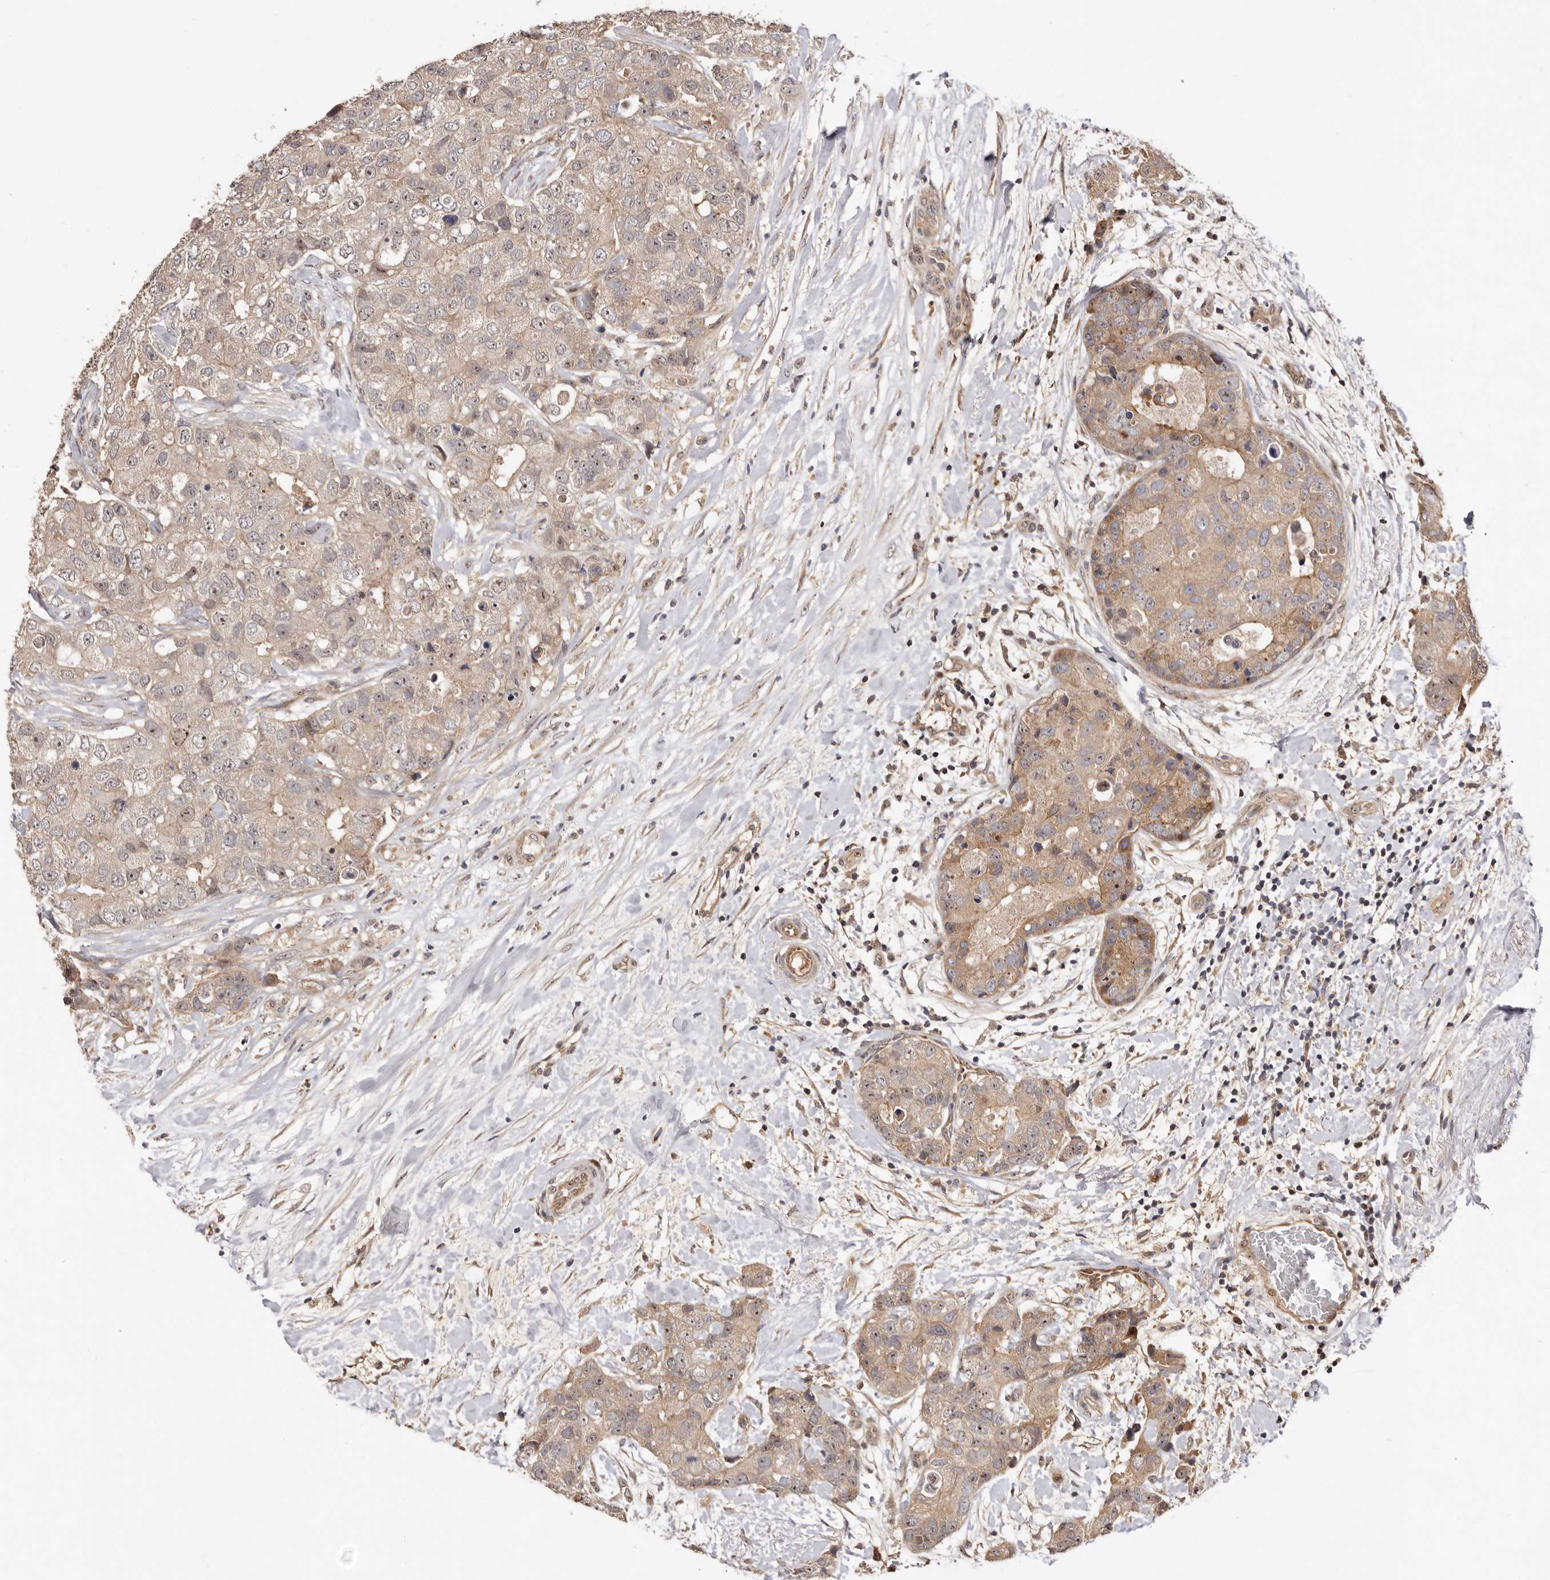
{"staining": {"intensity": "weak", "quantity": ">75%", "location": "cytoplasmic/membranous,nuclear"}, "tissue": "breast cancer", "cell_type": "Tumor cells", "image_type": "cancer", "snomed": [{"axis": "morphology", "description": "Duct carcinoma"}, {"axis": "topography", "description": "Breast"}], "caption": "A brown stain highlights weak cytoplasmic/membranous and nuclear expression of a protein in human breast infiltrating ductal carcinoma tumor cells.", "gene": "DOP1A", "patient": {"sex": "female", "age": 62}}